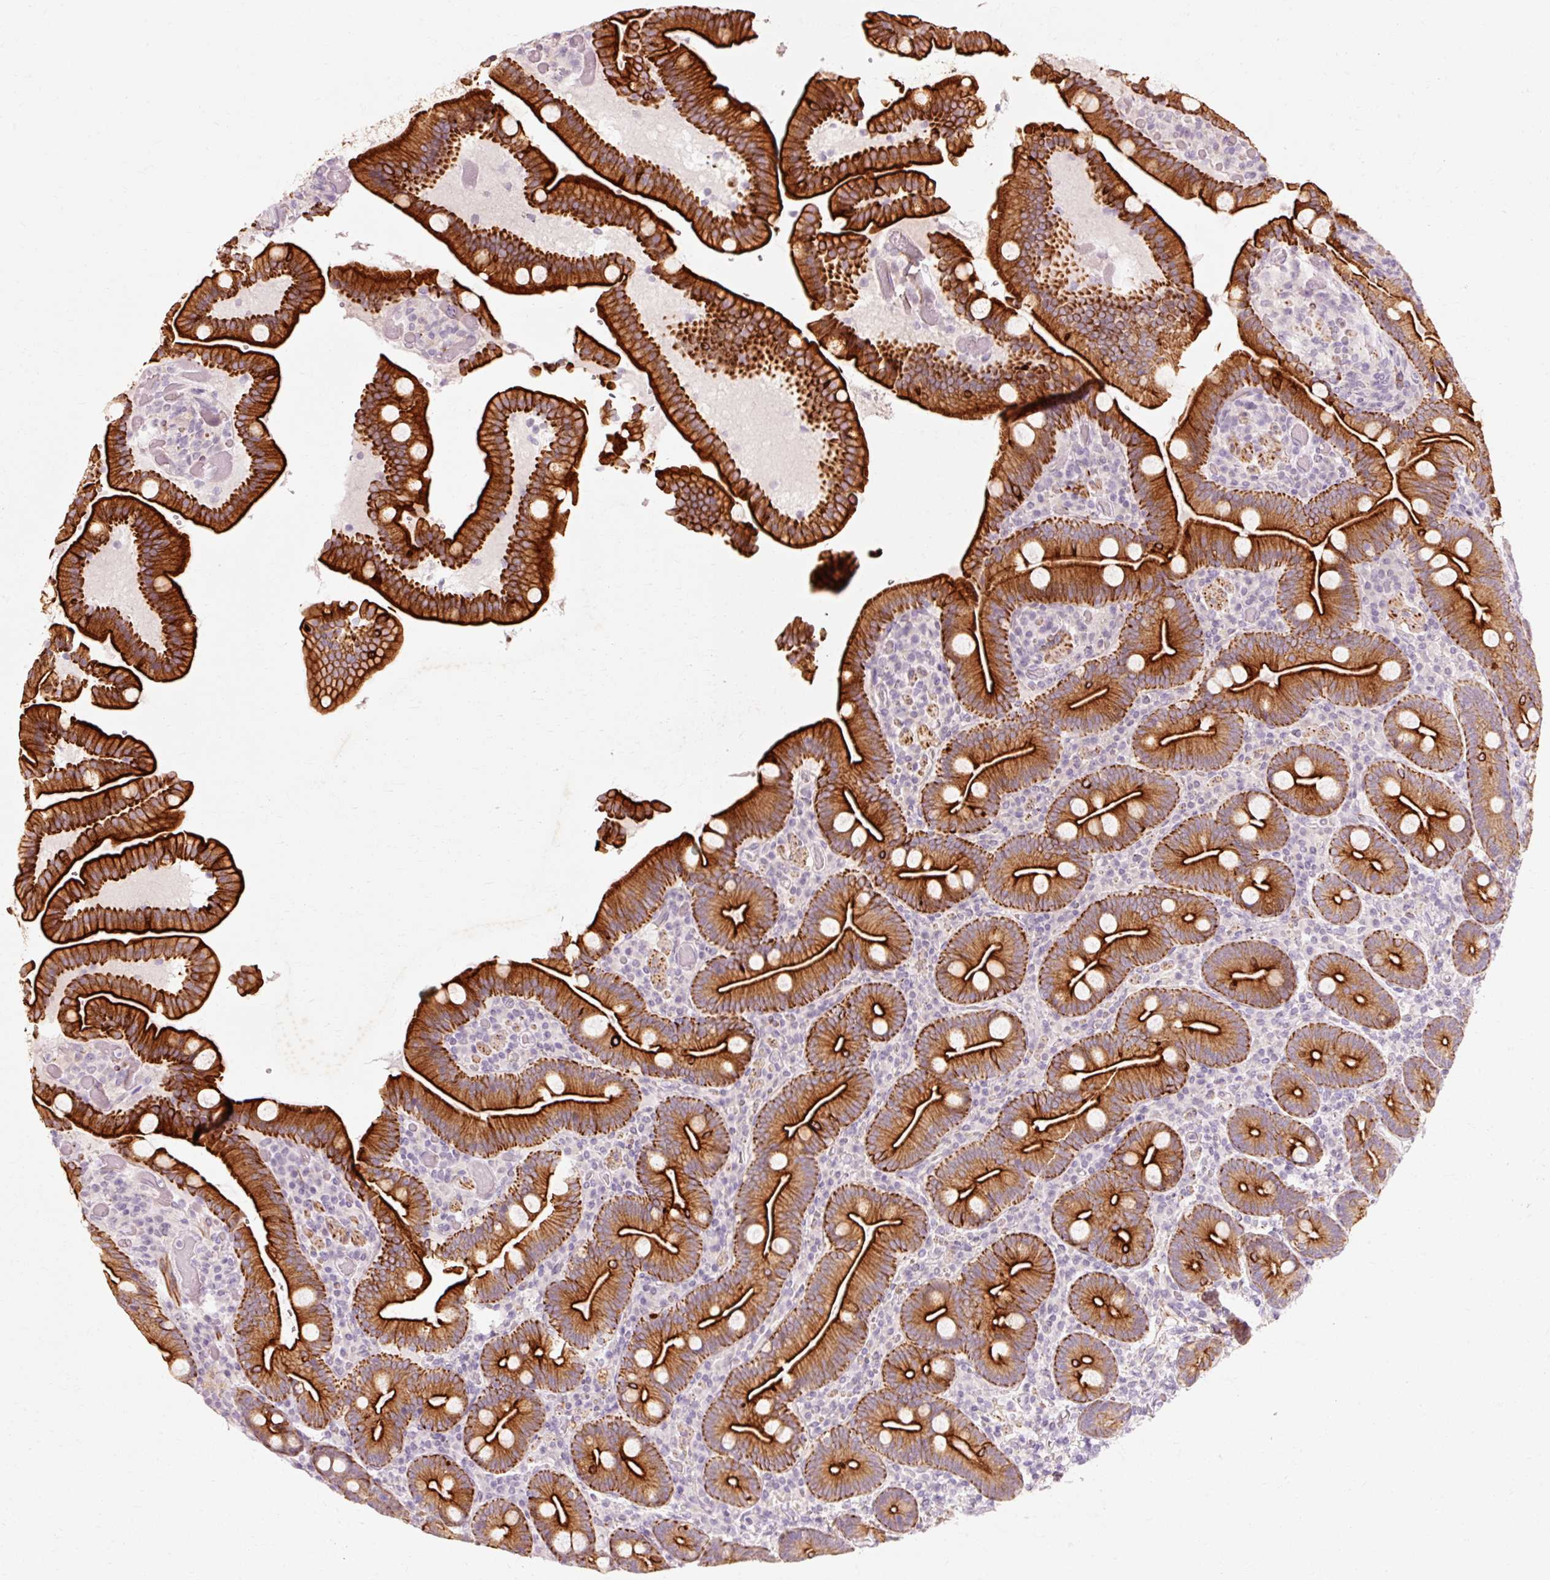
{"staining": {"intensity": "strong", "quantity": ">75%", "location": "cytoplasmic/membranous"}, "tissue": "duodenum", "cell_type": "Glandular cells", "image_type": "normal", "snomed": [{"axis": "morphology", "description": "Normal tissue, NOS"}, {"axis": "topography", "description": "Duodenum"}], "caption": "An IHC image of normal tissue is shown. Protein staining in brown labels strong cytoplasmic/membranous positivity in duodenum within glandular cells.", "gene": "TRIM73", "patient": {"sex": "female", "age": 62}}